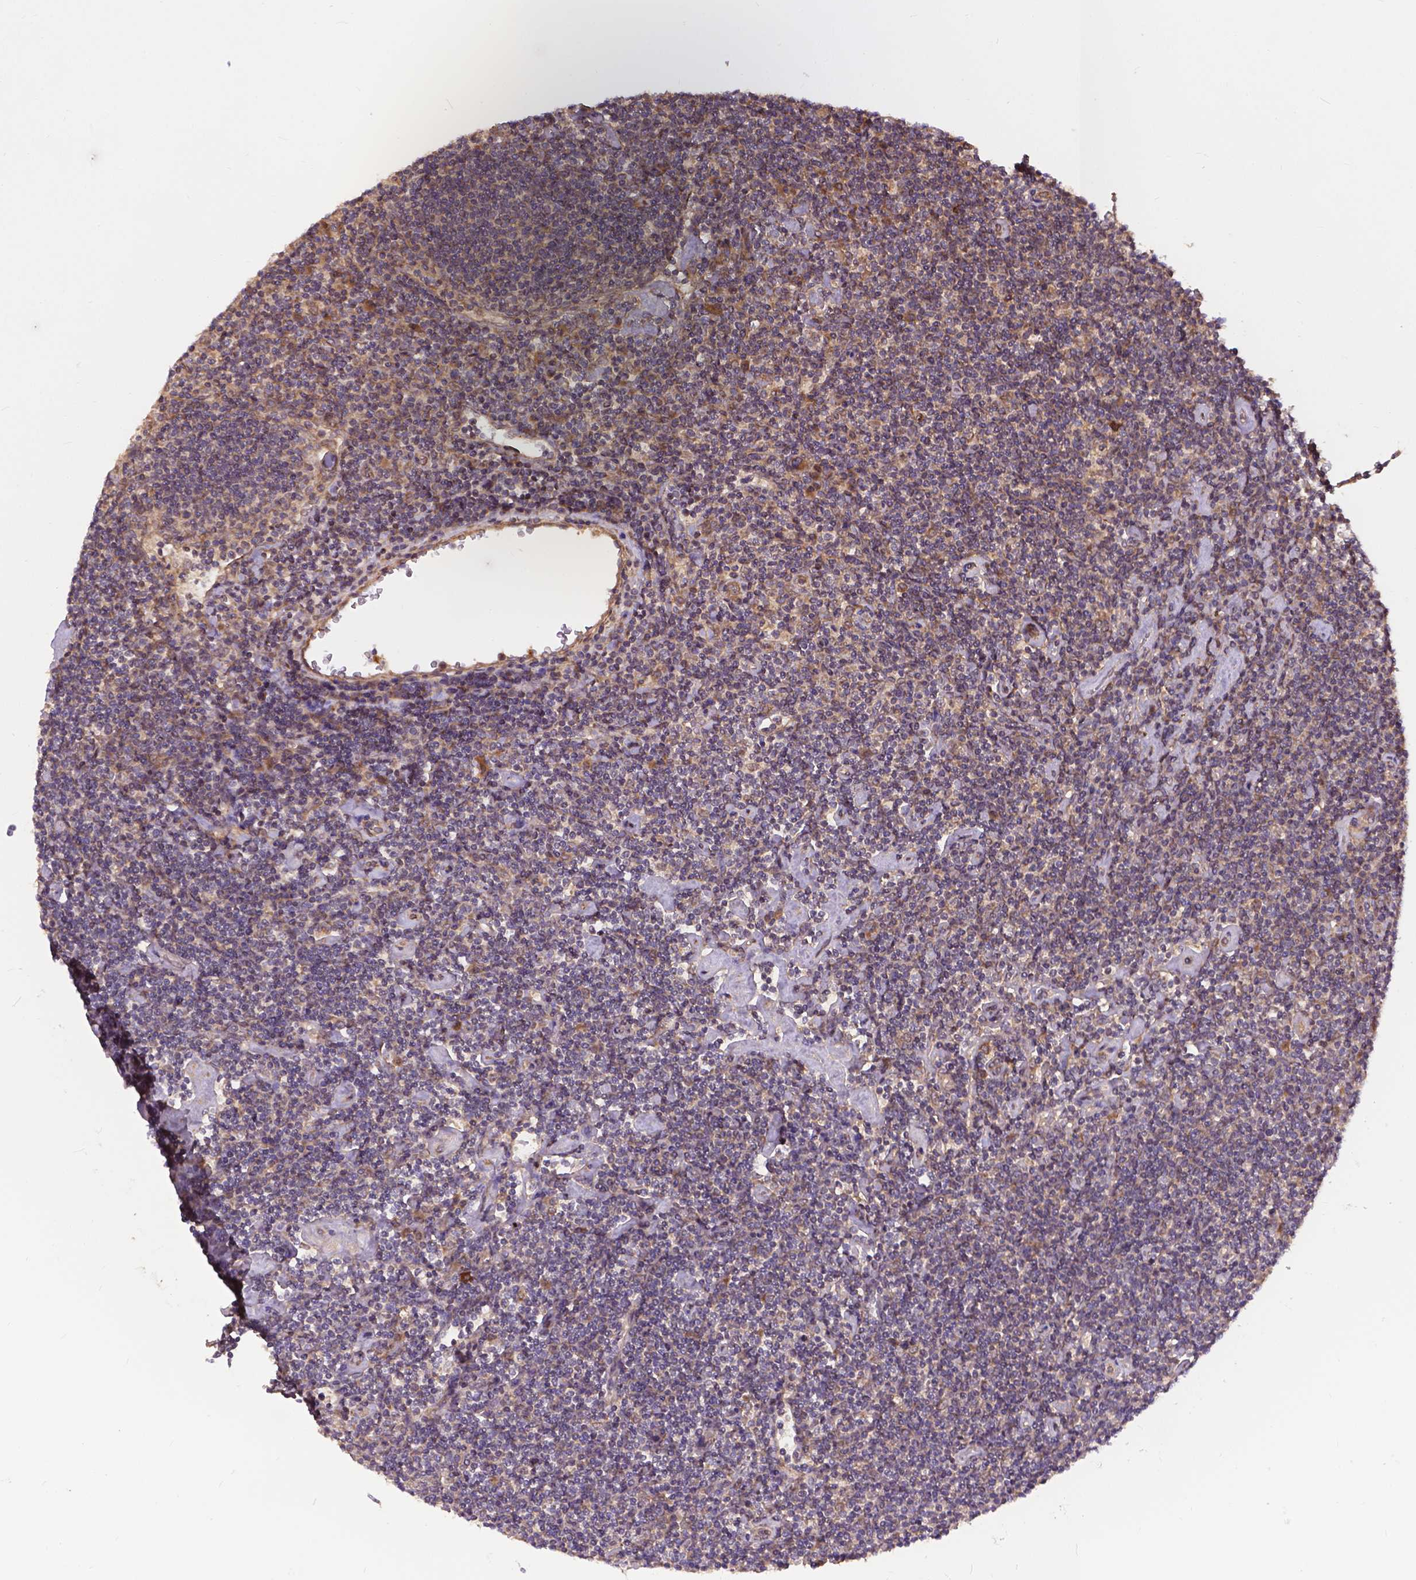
{"staining": {"intensity": "moderate", "quantity": ">75%", "location": "cytoplasmic/membranous"}, "tissue": "lymphoma", "cell_type": "Tumor cells", "image_type": "cancer", "snomed": [{"axis": "morphology", "description": "Hodgkin's disease, NOS"}, {"axis": "topography", "description": "Lymph node"}], "caption": "This histopathology image displays immunohistochemistry (IHC) staining of lymphoma, with medium moderate cytoplasmic/membranous positivity in approximately >75% of tumor cells.", "gene": "ZNF616", "patient": {"sex": "male", "age": 40}}